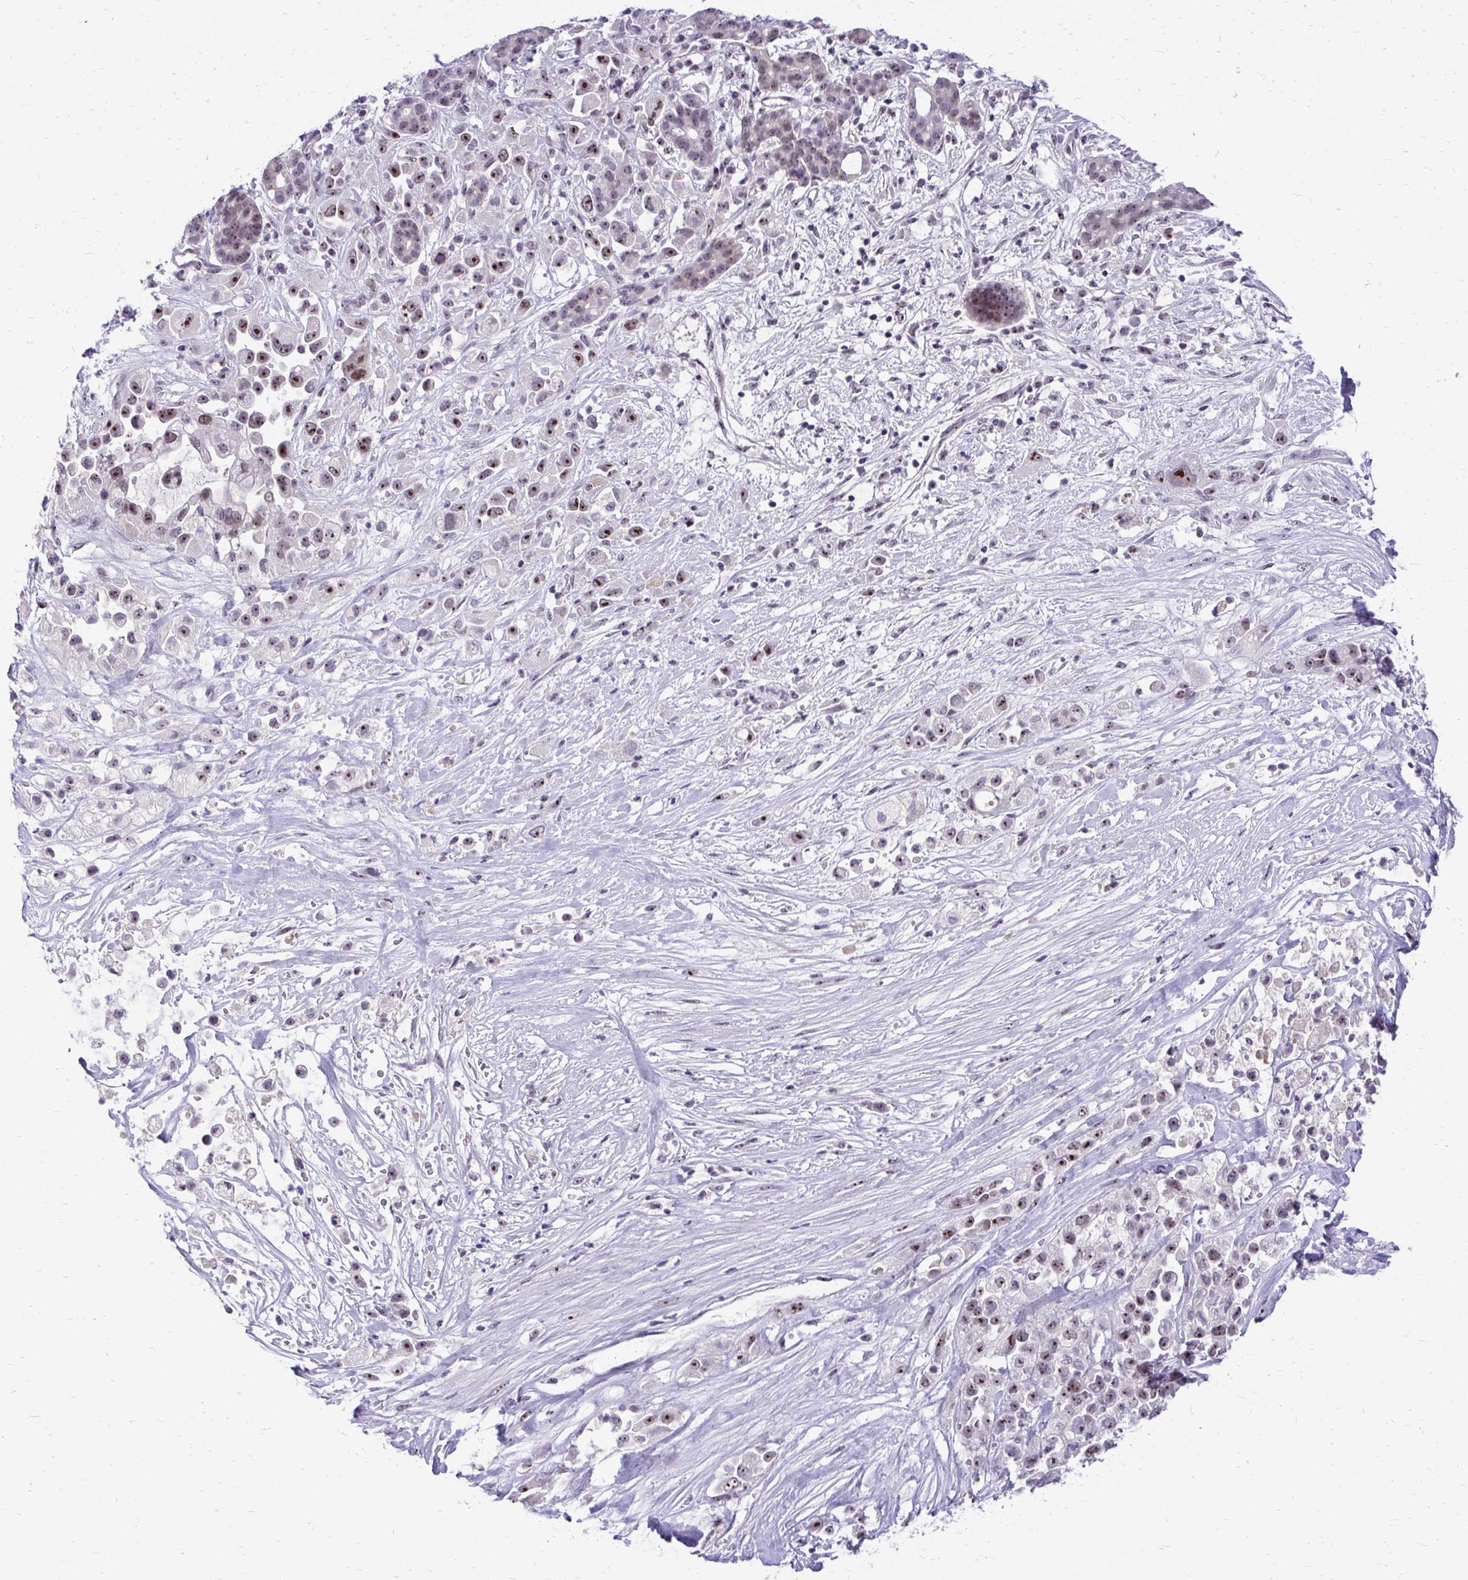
{"staining": {"intensity": "moderate", "quantity": ">75%", "location": "nuclear"}, "tissue": "pancreatic cancer", "cell_type": "Tumor cells", "image_type": "cancer", "snomed": [{"axis": "morphology", "description": "Adenocarcinoma, NOS"}, {"axis": "topography", "description": "Pancreas"}], "caption": "A photomicrograph of human adenocarcinoma (pancreatic) stained for a protein displays moderate nuclear brown staining in tumor cells. (DAB IHC with brightfield microscopy, high magnification).", "gene": "NIFK", "patient": {"sex": "male", "age": 44}}